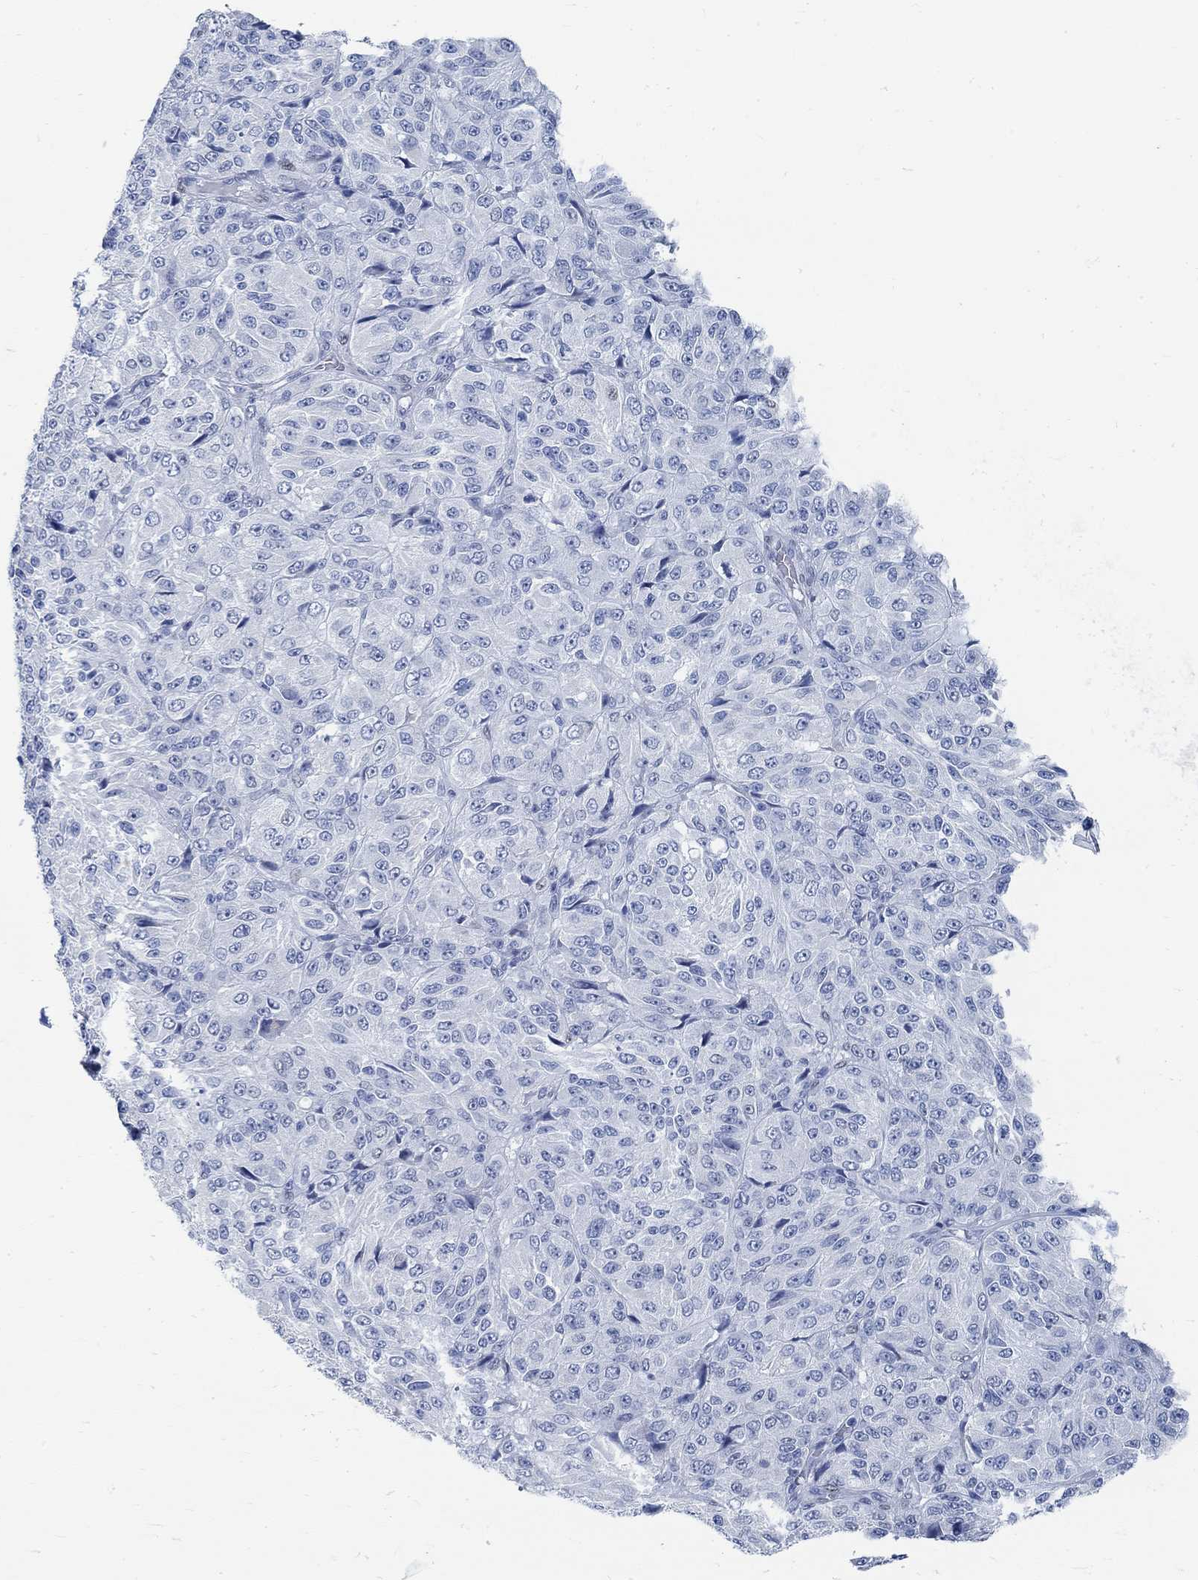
{"staining": {"intensity": "negative", "quantity": "none", "location": "none"}, "tissue": "melanoma", "cell_type": "Tumor cells", "image_type": "cancer", "snomed": [{"axis": "morphology", "description": "Malignant melanoma, Metastatic site"}, {"axis": "topography", "description": "Brain"}], "caption": "There is no significant expression in tumor cells of melanoma.", "gene": "RBM20", "patient": {"sex": "female", "age": 56}}